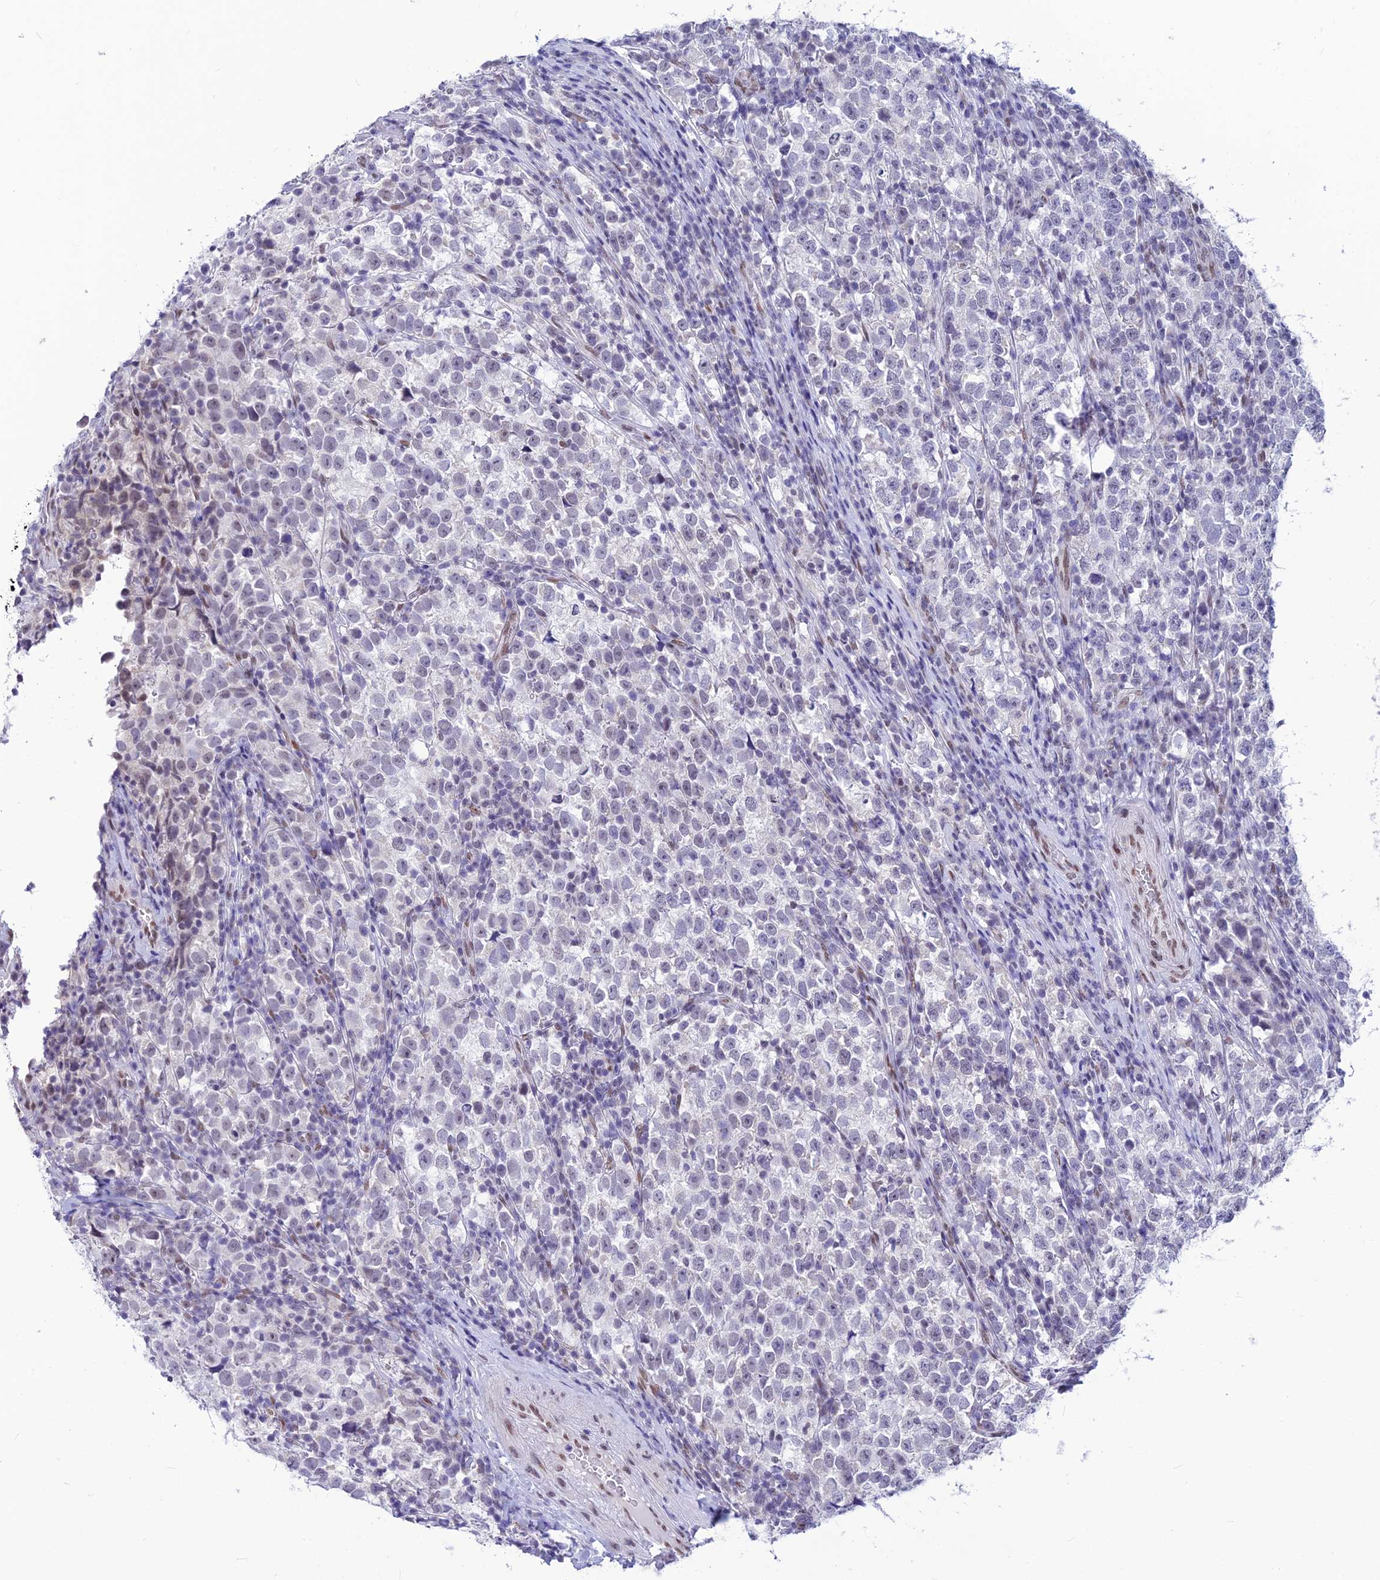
{"staining": {"intensity": "negative", "quantity": "none", "location": "none"}, "tissue": "testis cancer", "cell_type": "Tumor cells", "image_type": "cancer", "snomed": [{"axis": "morphology", "description": "Normal tissue, NOS"}, {"axis": "morphology", "description": "Seminoma, NOS"}, {"axis": "topography", "description": "Testis"}], "caption": "Tumor cells show no significant expression in testis cancer.", "gene": "KCTD13", "patient": {"sex": "male", "age": 43}}